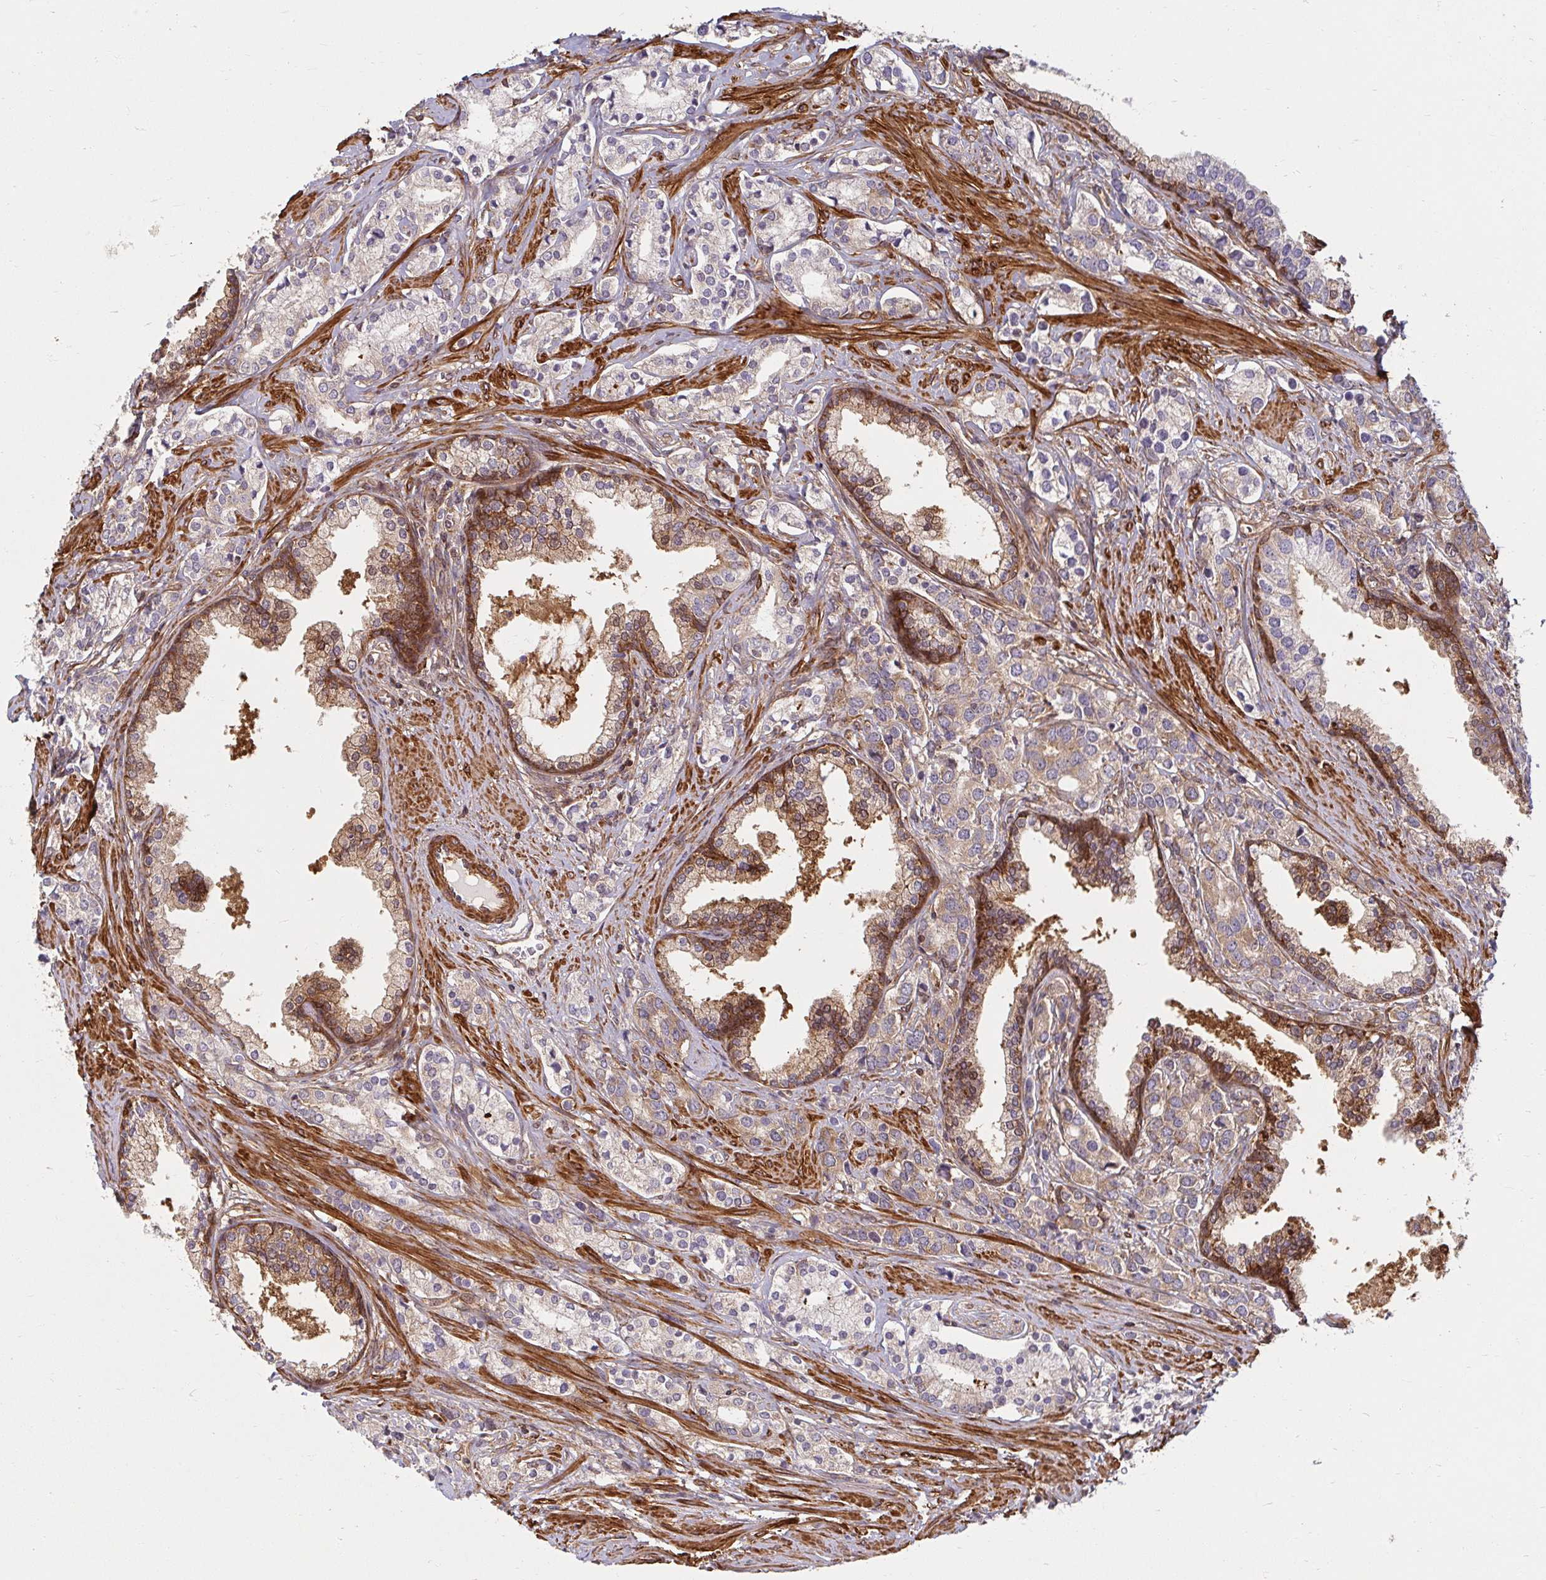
{"staining": {"intensity": "weak", "quantity": ">75%", "location": "cytoplasmic/membranous"}, "tissue": "prostate cancer", "cell_type": "Tumor cells", "image_type": "cancer", "snomed": [{"axis": "morphology", "description": "Adenocarcinoma, High grade"}, {"axis": "topography", "description": "Prostate"}], "caption": "This photomicrograph shows IHC staining of prostate high-grade adenocarcinoma, with low weak cytoplasmic/membranous positivity in about >75% of tumor cells.", "gene": "BTF3", "patient": {"sex": "male", "age": 58}}